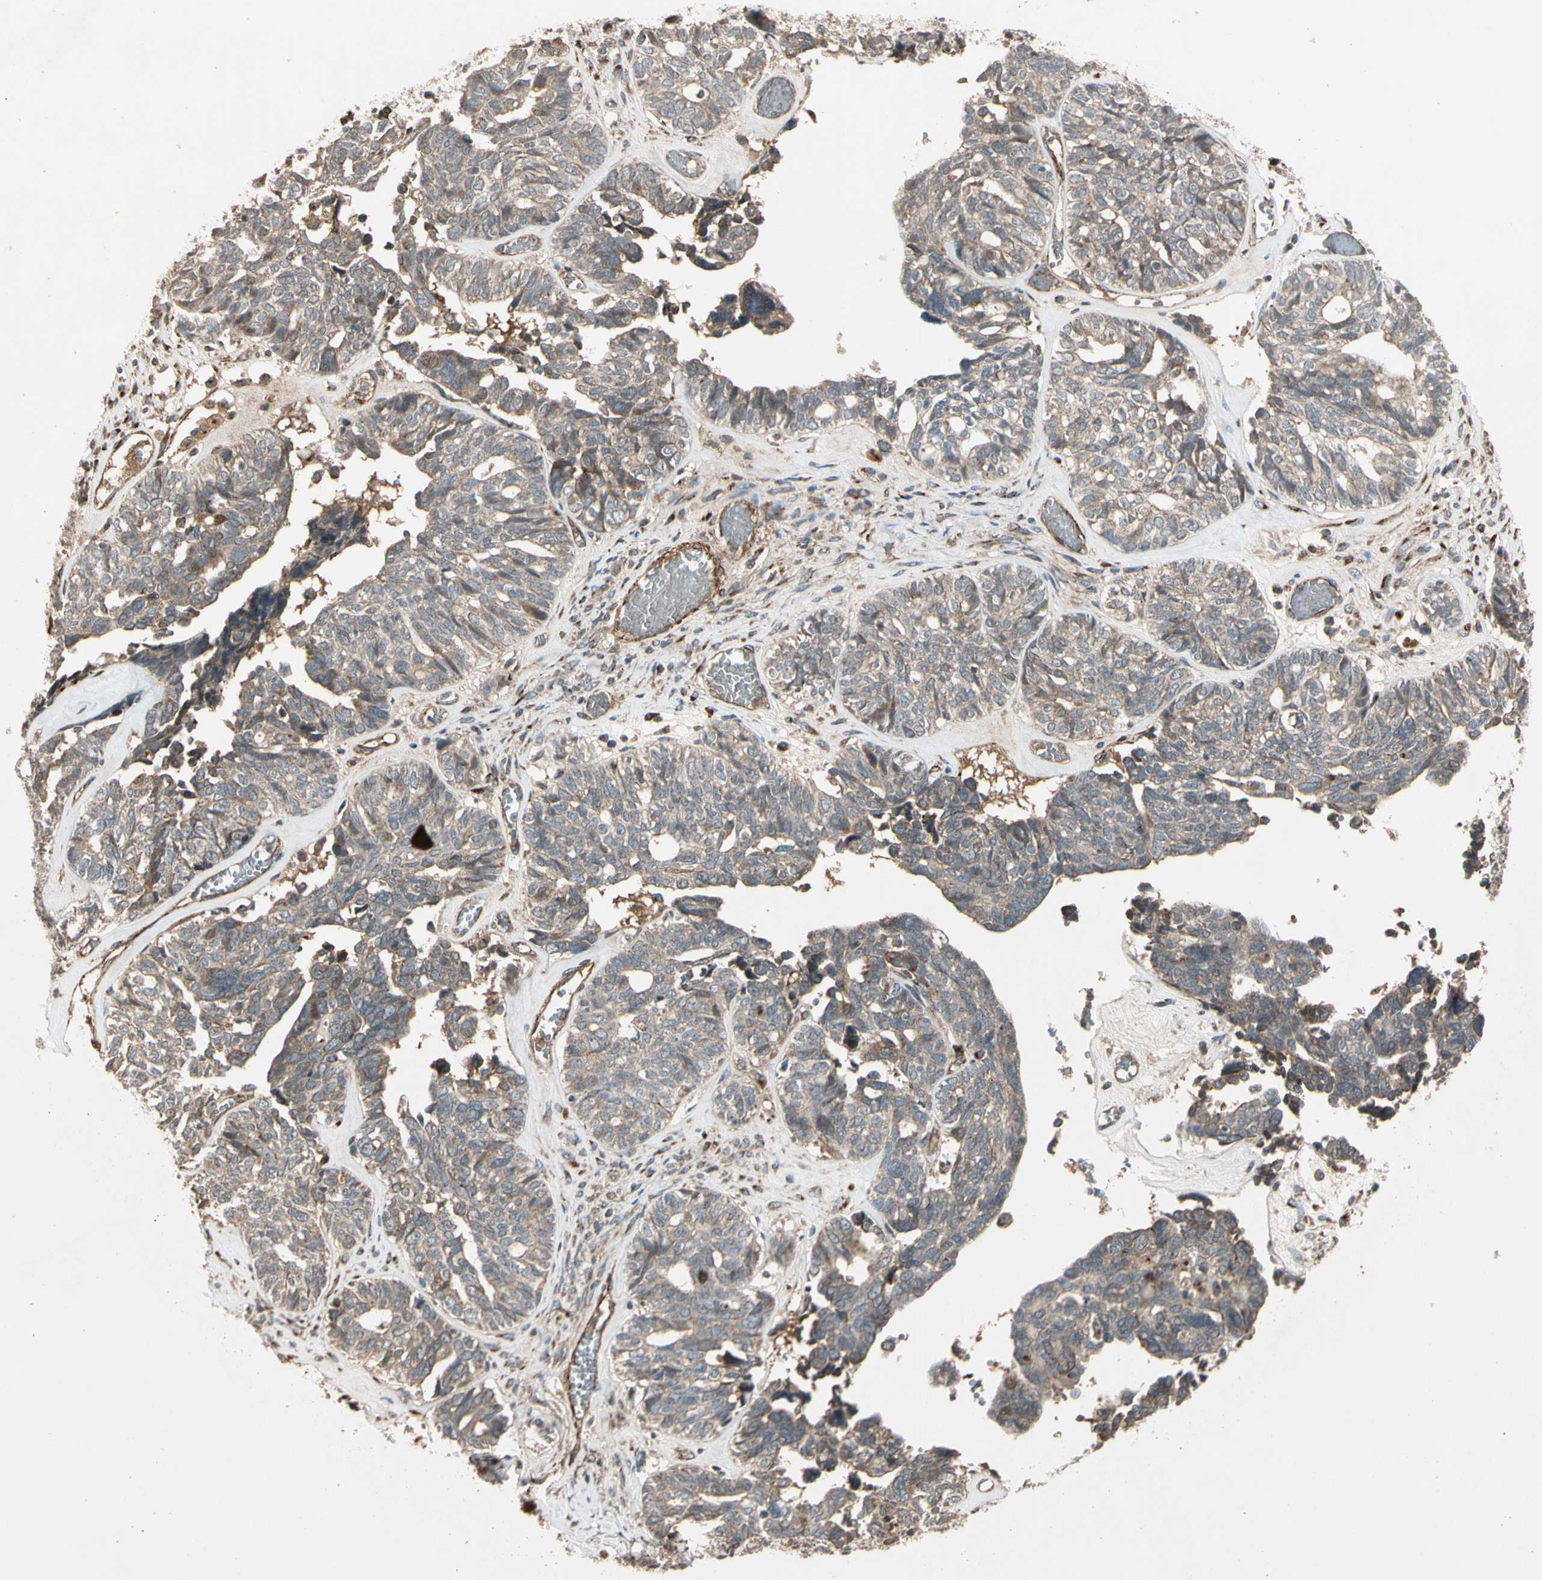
{"staining": {"intensity": "weak", "quantity": "25%-75%", "location": "cytoplasmic/membranous"}, "tissue": "ovarian cancer", "cell_type": "Tumor cells", "image_type": "cancer", "snomed": [{"axis": "morphology", "description": "Cystadenocarcinoma, serous, NOS"}, {"axis": "topography", "description": "Ovary"}], "caption": "About 25%-75% of tumor cells in ovarian cancer (serous cystadenocarcinoma) display weak cytoplasmic/membranous protein staining as visualized by brown immunohistochemical staining.", "gene": "GCK", "patient": {"sex": "female", "age": 79}}